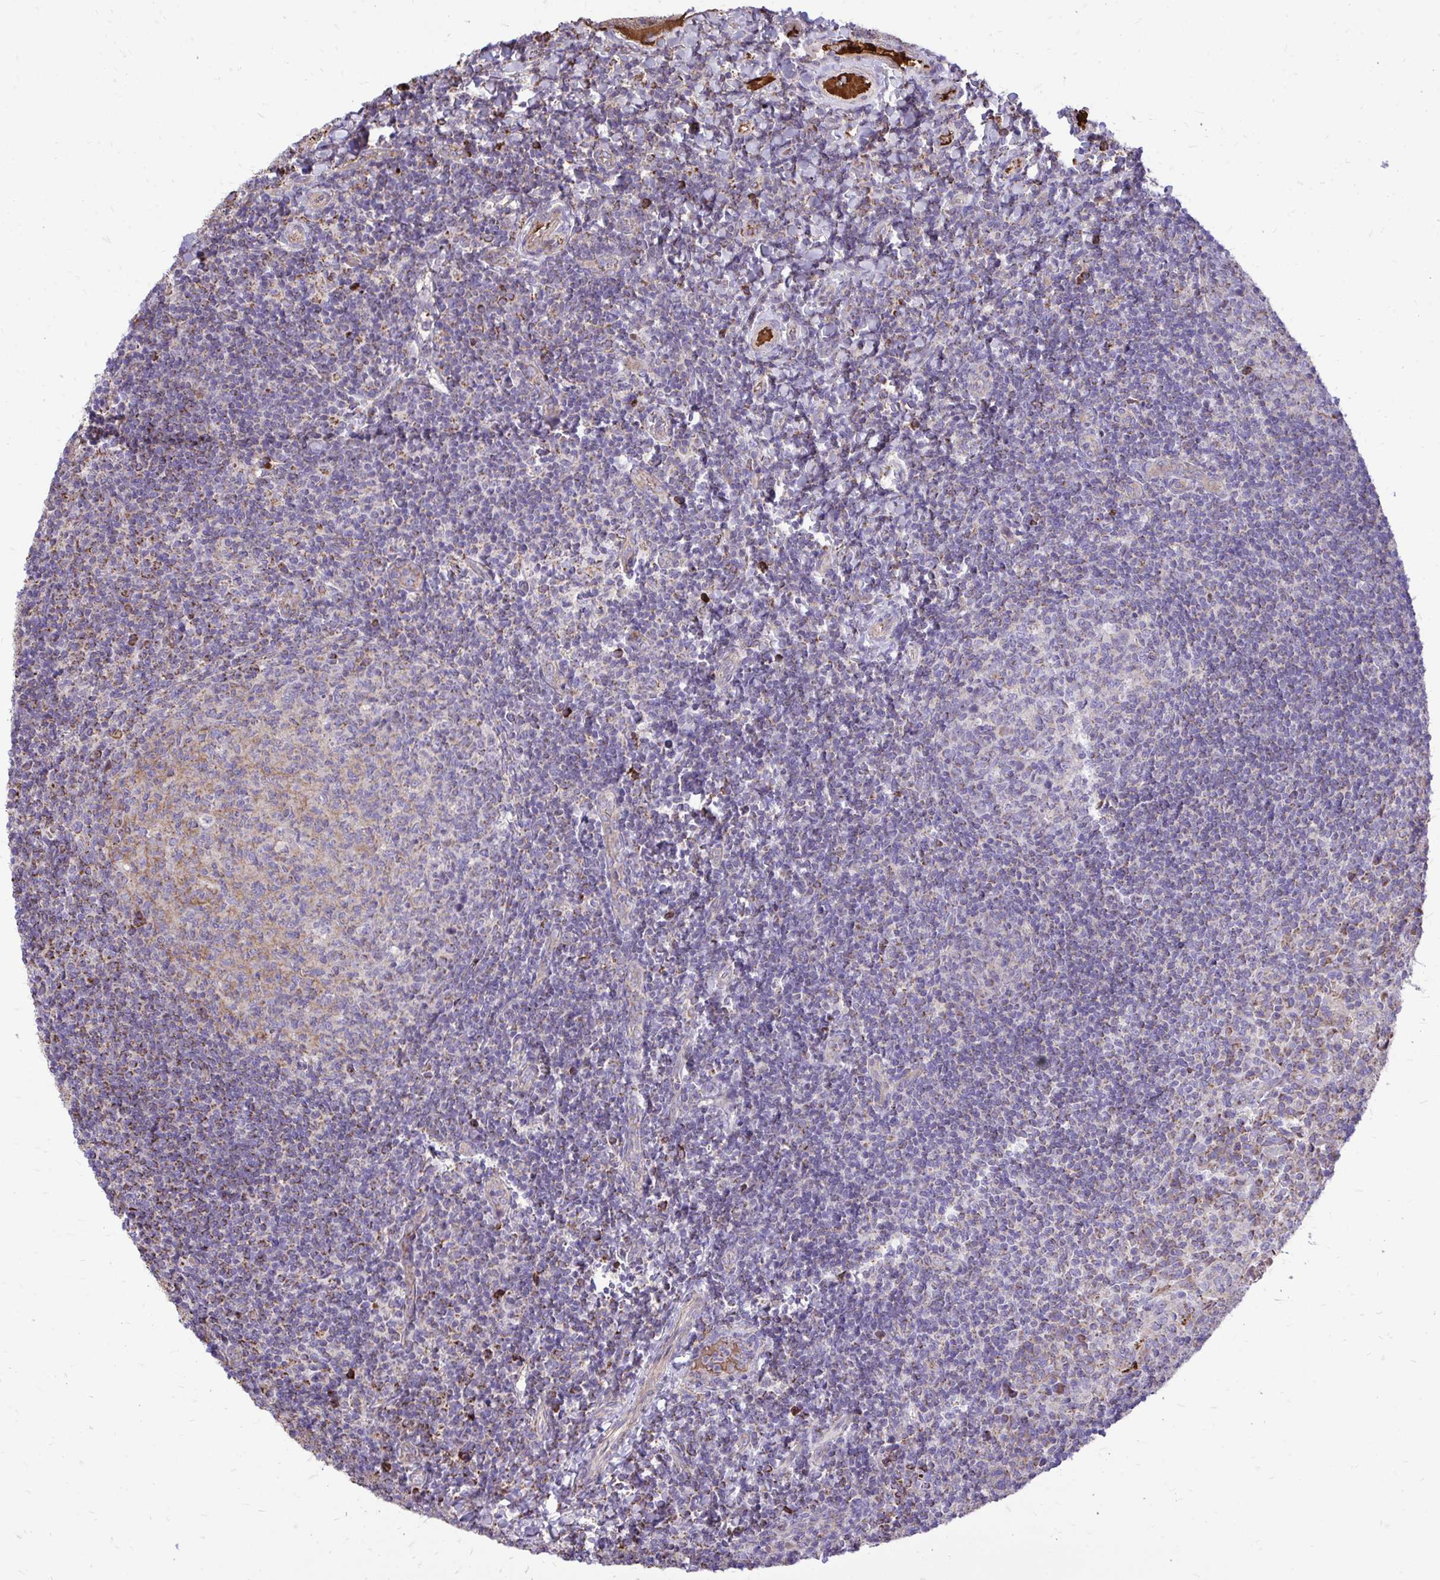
{"staining": {"intensity": "weak", "quantity": "25%-75%", "location": "cytoplasmic/membranous"}, "tissue": "tonsil", "cell_type": "Germinal center cells", "image_type": "normal", "snomed": [{"axis": "morphology", "description": "Normal tissue, NOS"}, {"axis": "topography", "description": "Tonsil"}], "caption": "This is a photomicrograph of immunohistochemistry staining of normal tonsil, which shows weak expression in the cytoplasmic/membranous of germinal center cells.", "gene": "ATP13A2", "patient": {"sex": "female", "age": 10}}